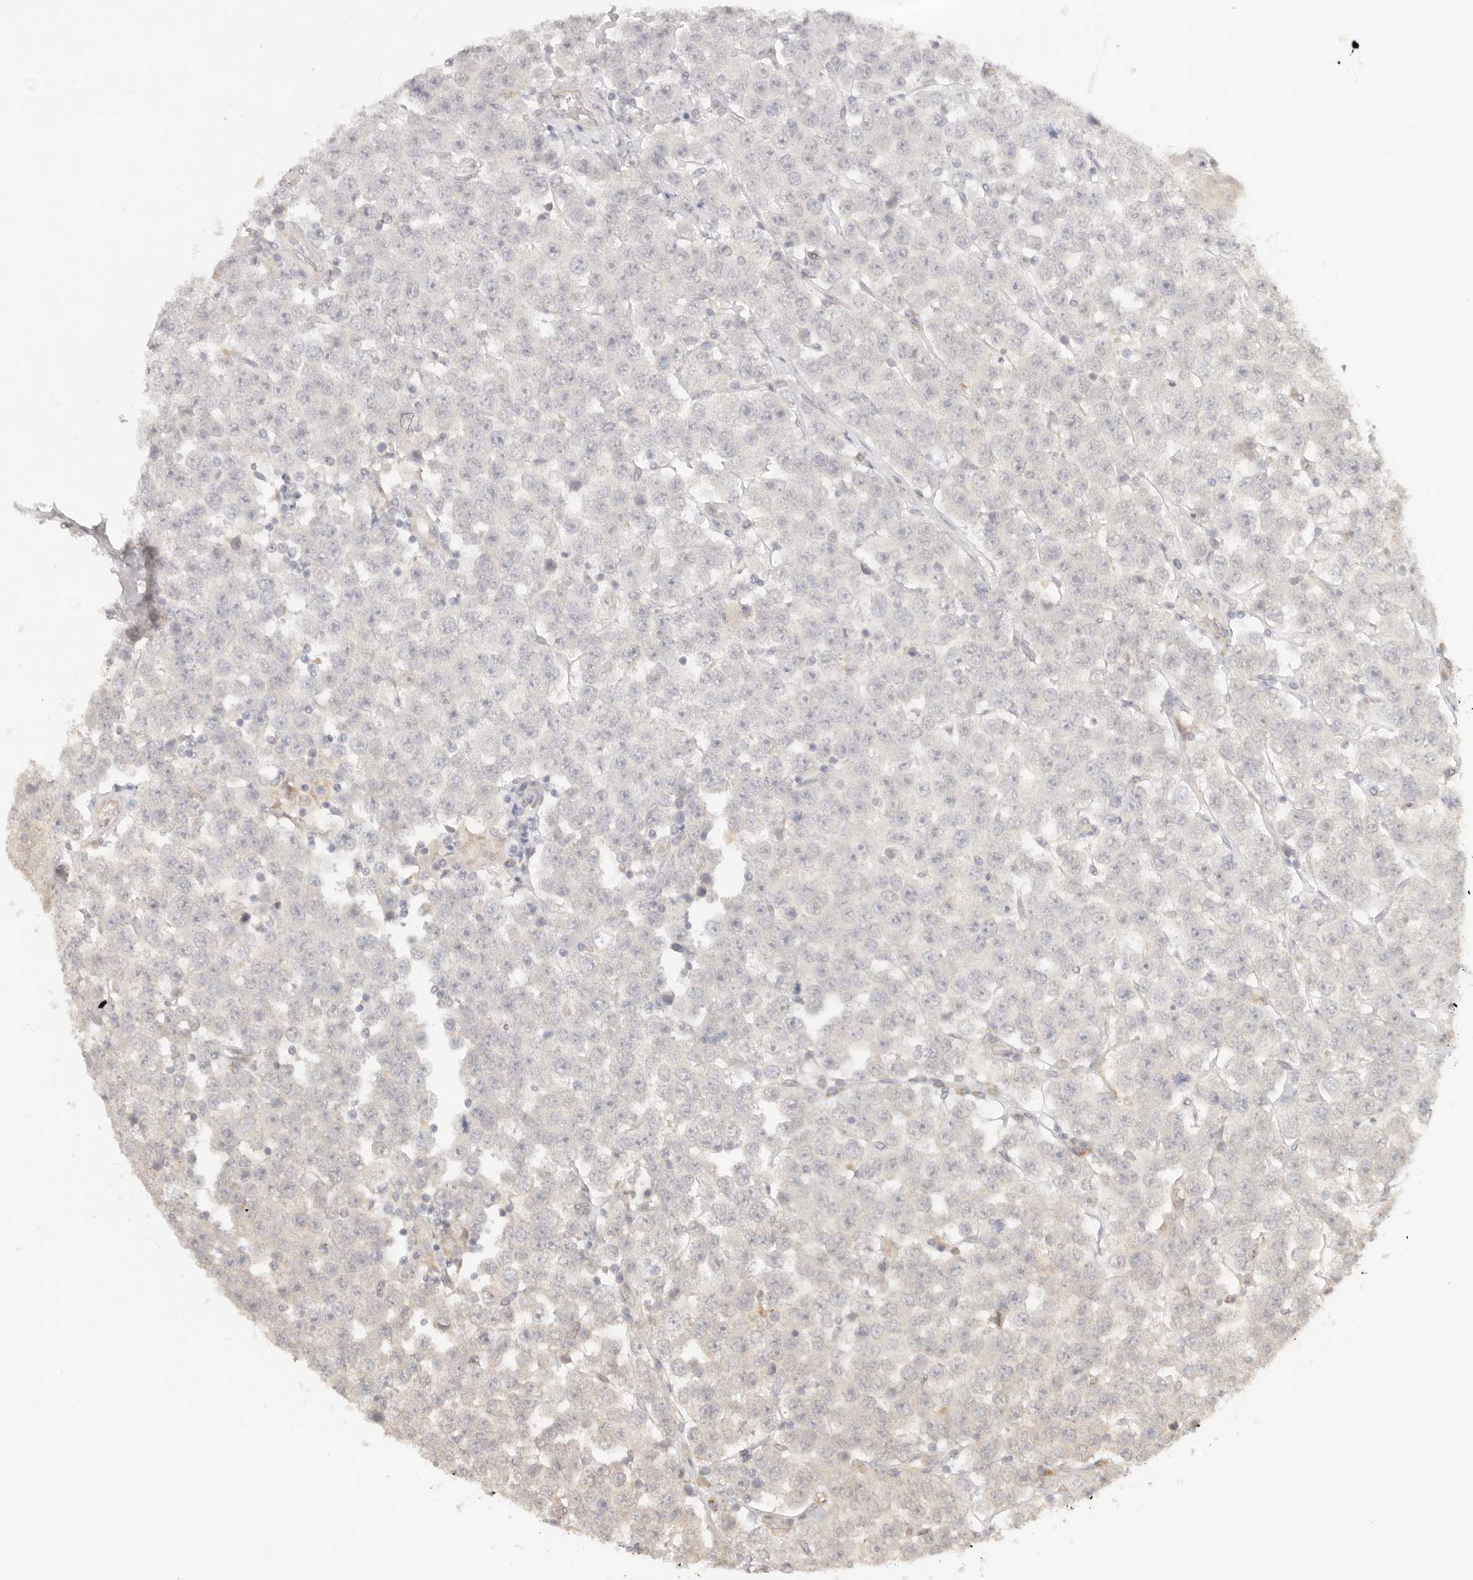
{"staining": {"intensity": "negative", "quantity": "none", "location": "none"}, "tissue": "testis cancer", "cell_type": "Tumor cells", "image_type": "cancer", "snomed": [{"axis": "morphology", "description": "Seminoma, NOS"}, {"axis": "topography", "description": "Testis"}], "caption": "Immunohistochemistry histopathology image of human testis cancer (seminoma) stained for a protein (brown), which demonstrates no staining in tumor cells.", "gene": "BAALC", "patient": {"sex": "male", "age": 28}}